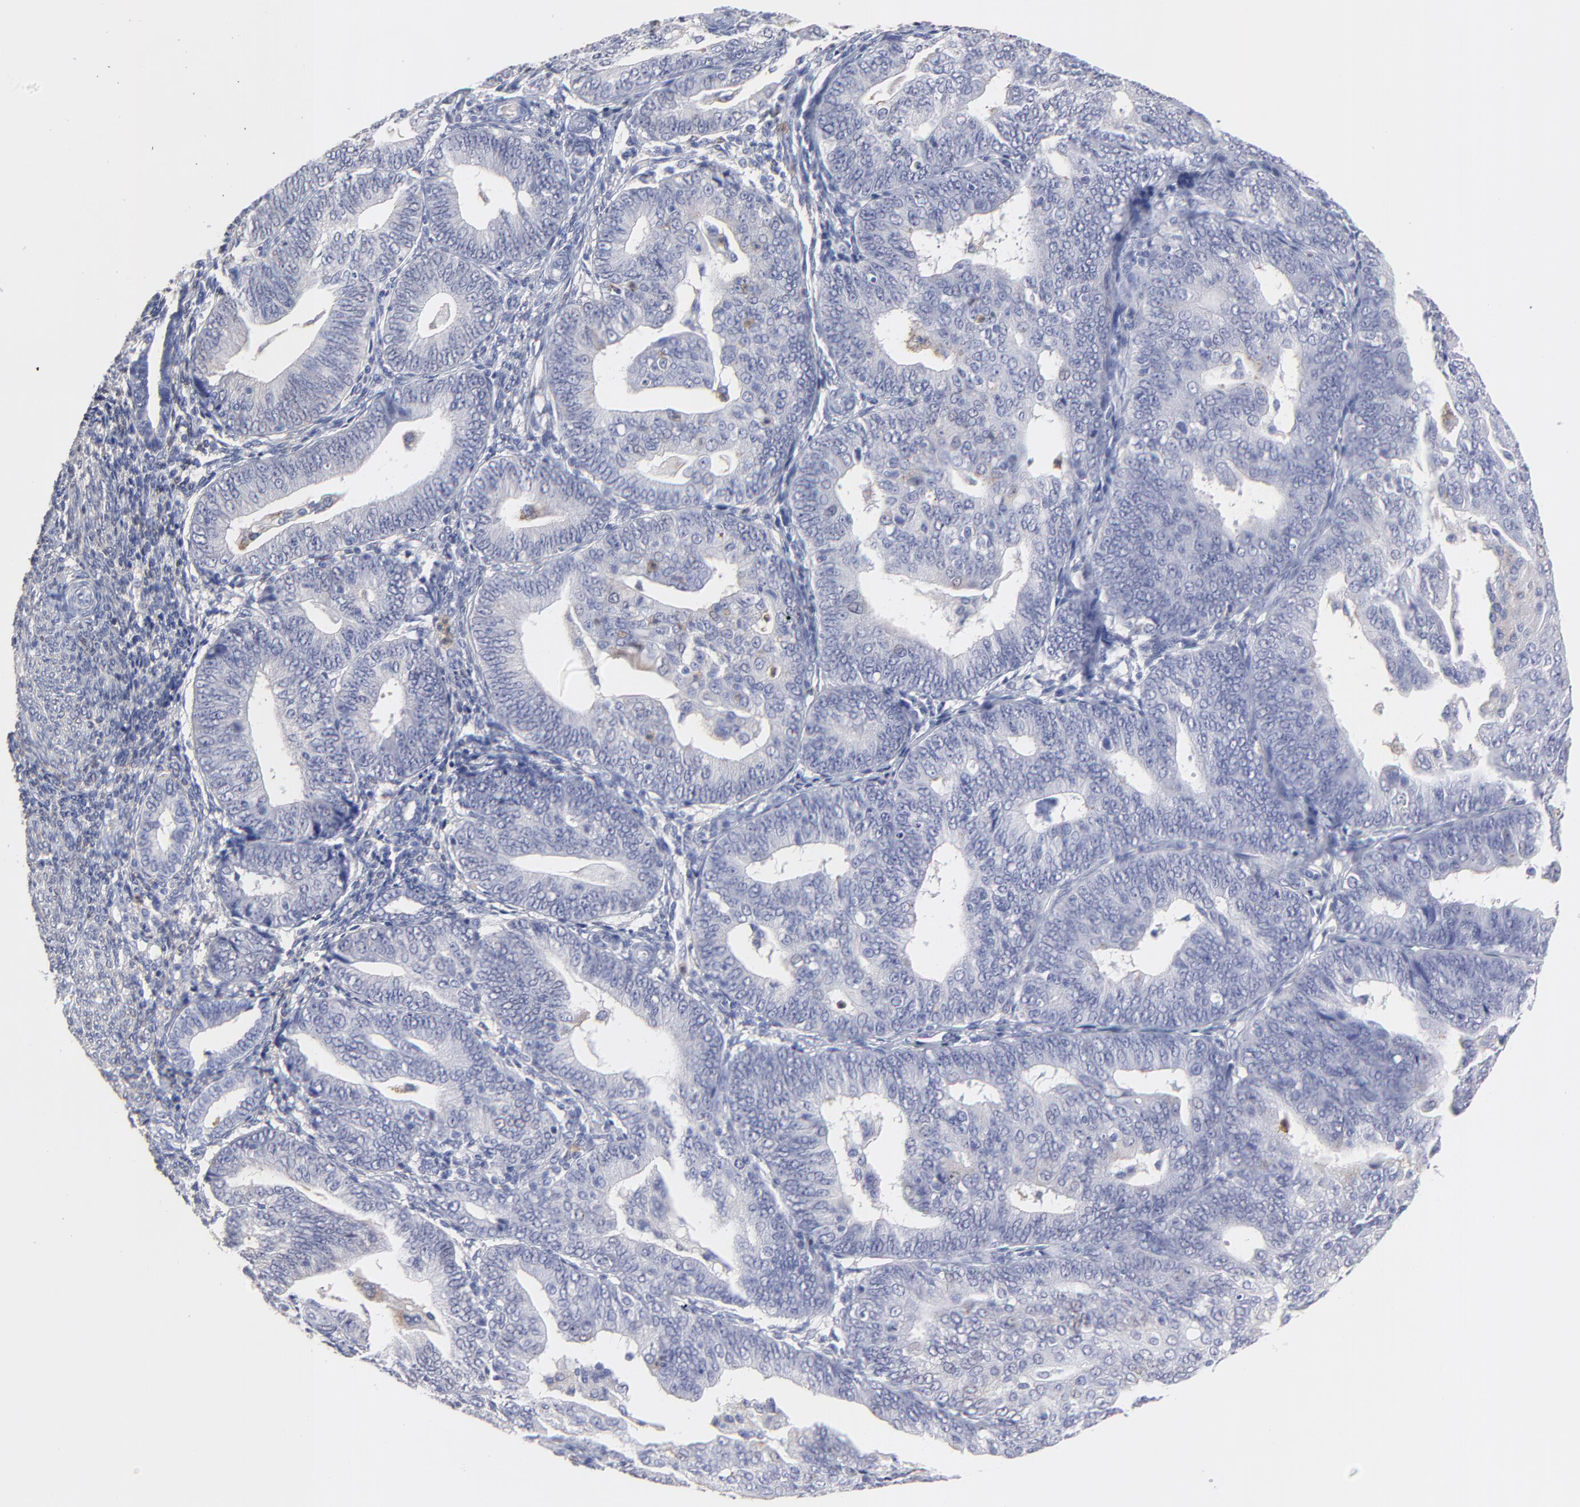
{"staining": {"intensity": "moderate", "quantity": "<25%", "location": "nuclear"}, "tissue": "endometrial cancer", "cell_type": "Tumor cells", "image_type": "cancer", "snomed": [{"axis": "morphology", "description": "Adenocarcinoma, NOS"}, {"axis": "topography", "description": "Endometrium"}], "caption": "High-power microscopy captured an immunohistochemistry (IHC) micrograph of endometrial cancer (adenocarcinoma), revealing moderate nuclear positivity in approximately <25% of tumor cells.", "gene": "SMARCA1", "patient": {"sex": "female", "age": 56}}